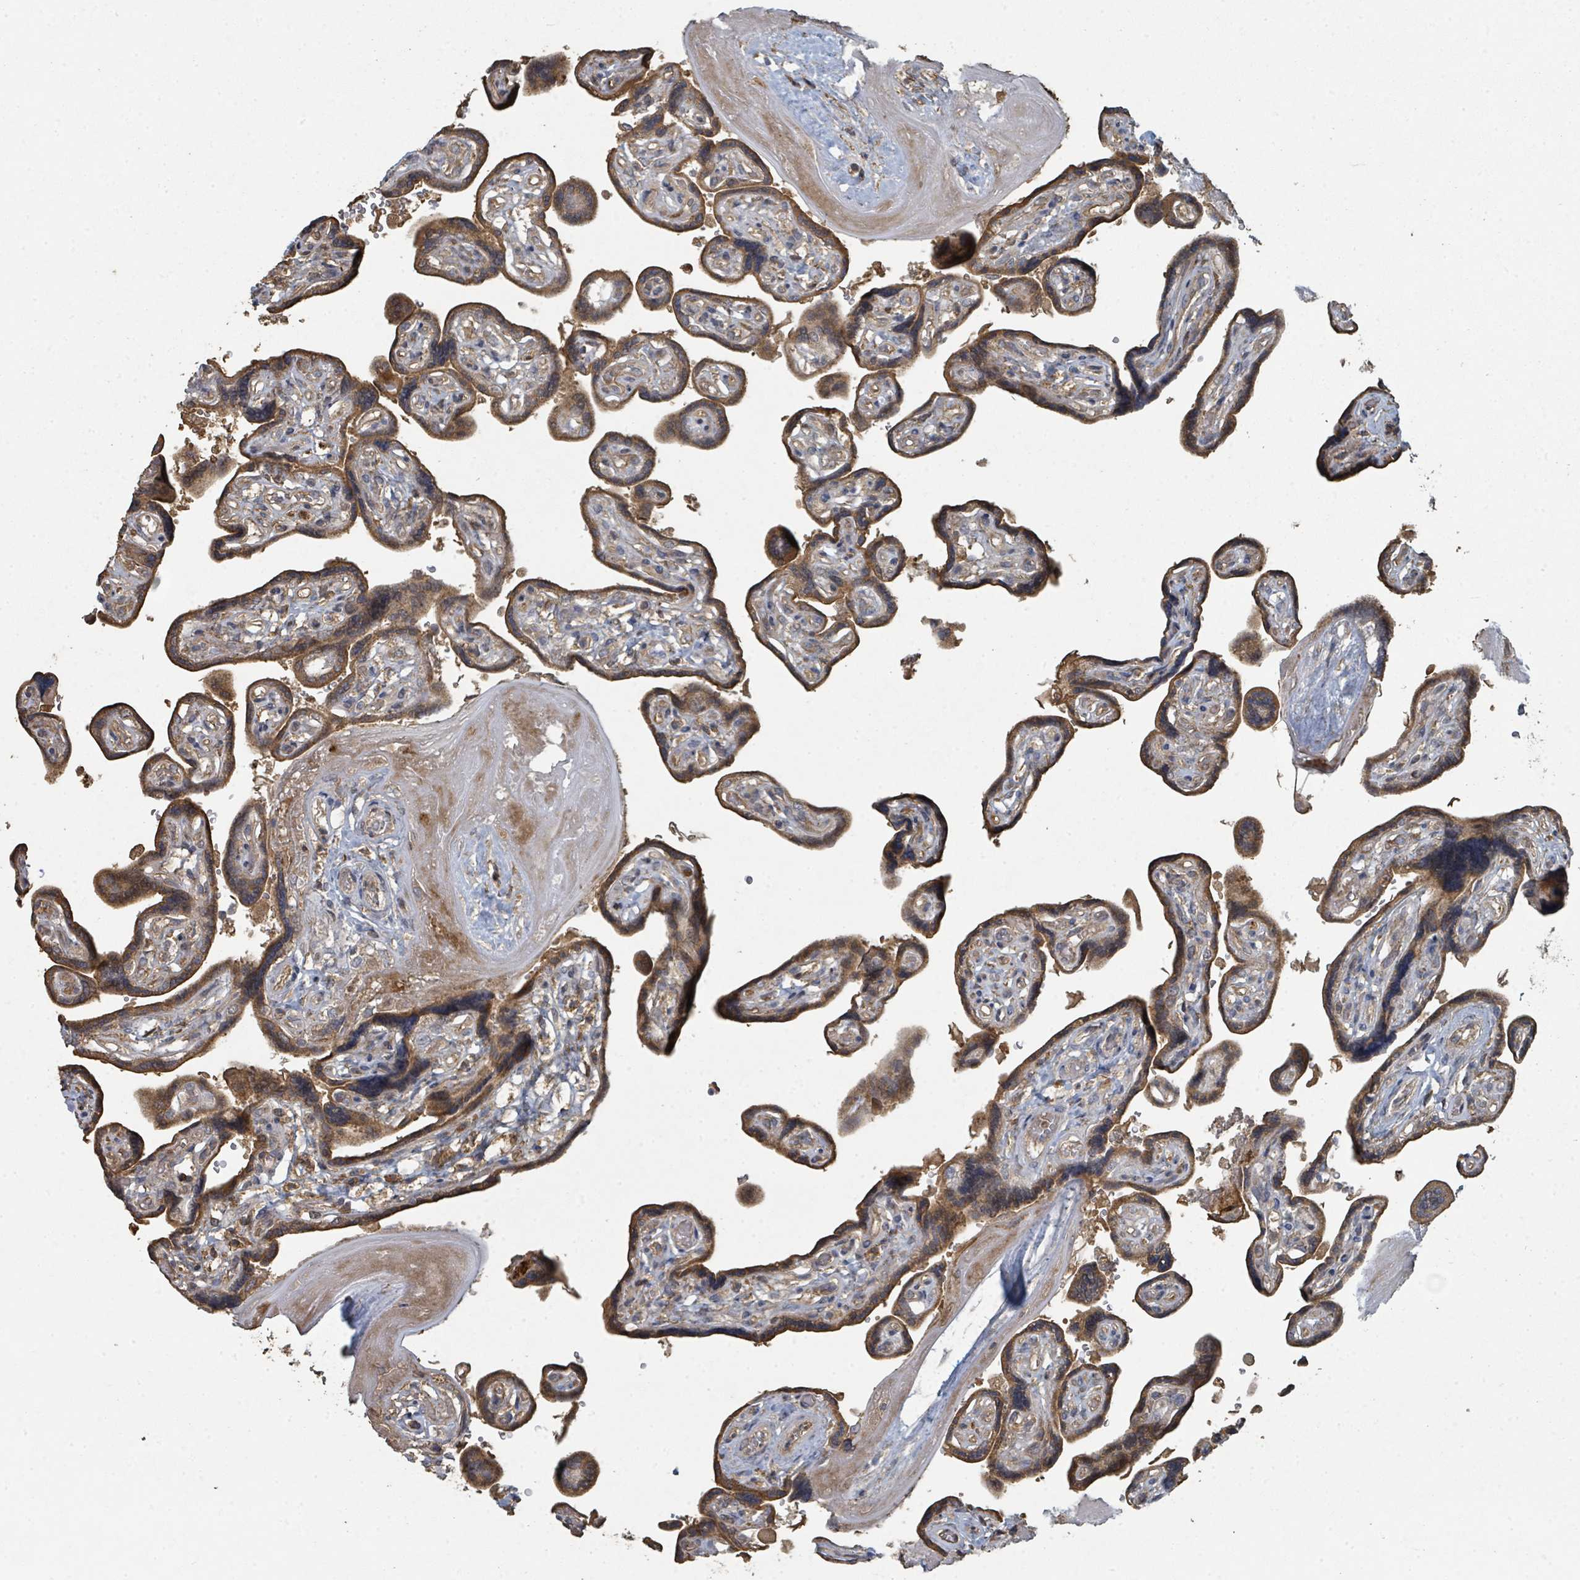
{"staining": {"intensity": "moderate", "quantity": ">75%", "location": "cytoplasmic/membranous"}, "tissue": "placenta", "cell_type": "Decidual cells", "image_type": "normal", "snomed": [{"axis": "morphology", "description": "Normal tissue, NOS"}, {"axis": "topography", "description": "Placenta"}], "caption": "Immunohistochemistry image of benign placenta stained for a protein (brown), which reveals medium levels of moderate cytoplasmic/membranous staining in approximately >75% of decidual cells.", "gene": "WDFY1", "patient": {"sex": "female", "age": 32}}